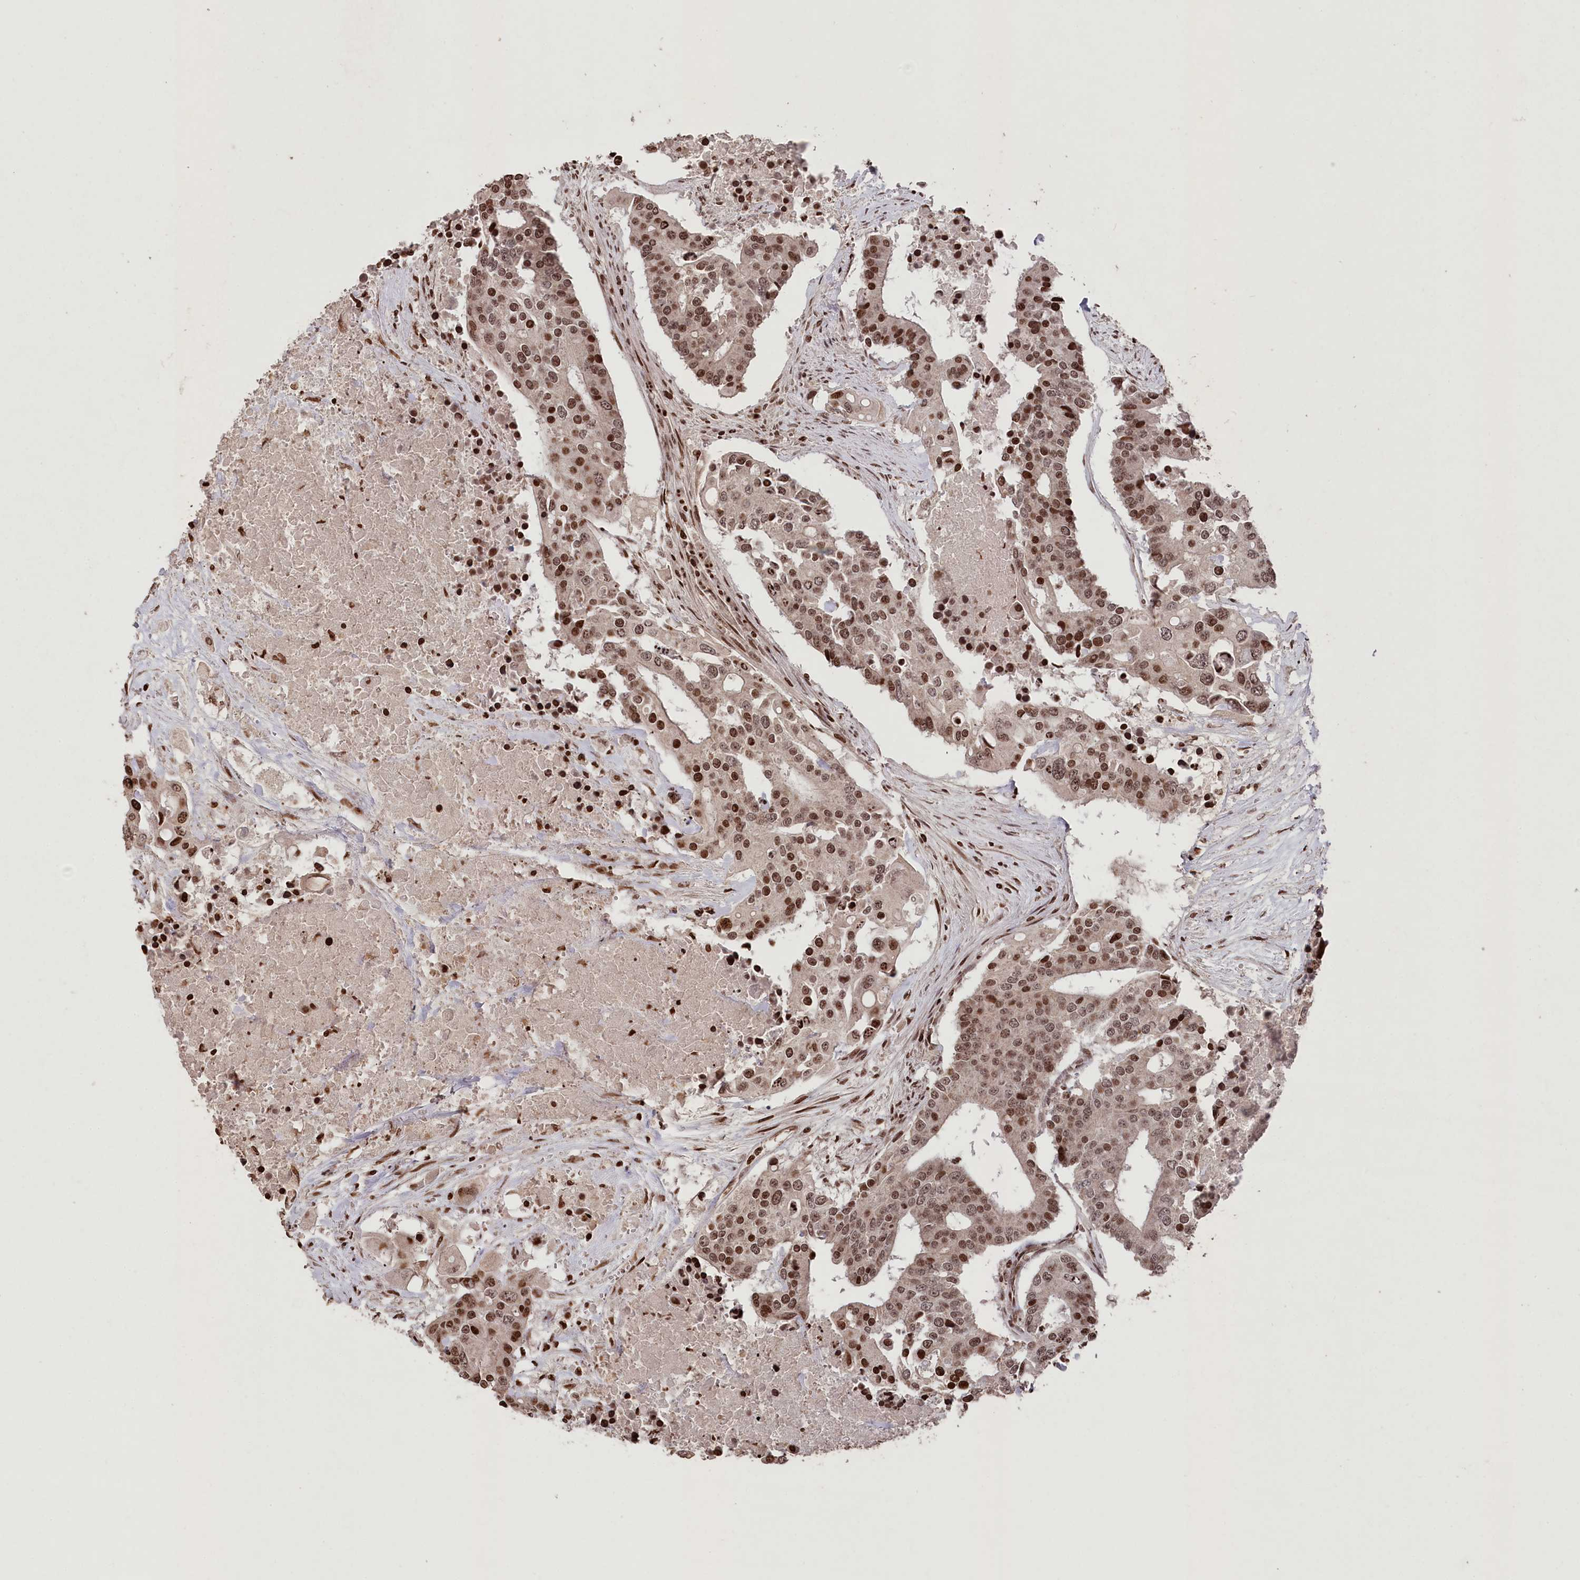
{"staining": {"intensity": "moderate", "quantity": ">75%", "location": "nuclear"}, "tissue": "colorectal cancer", "cell_type": "Tumor cells", "image_type": "cancer", "snomed": [{"axis": "morphology", "description": "Adenocarcinoma, NOS"}, {"axis": "topography", "description": "Colon"}], "caption": "Tumor cells show medium levels of moderate nuclear expression in about >75% of cells in human colorectal adenocarcinoma. (DAB (3,3'-diaminobenzidine) = brown stain, brightfield microscopy at high magnification).", "gene": "CCSER2", "patient": {"sex": "male", "age": 77}}